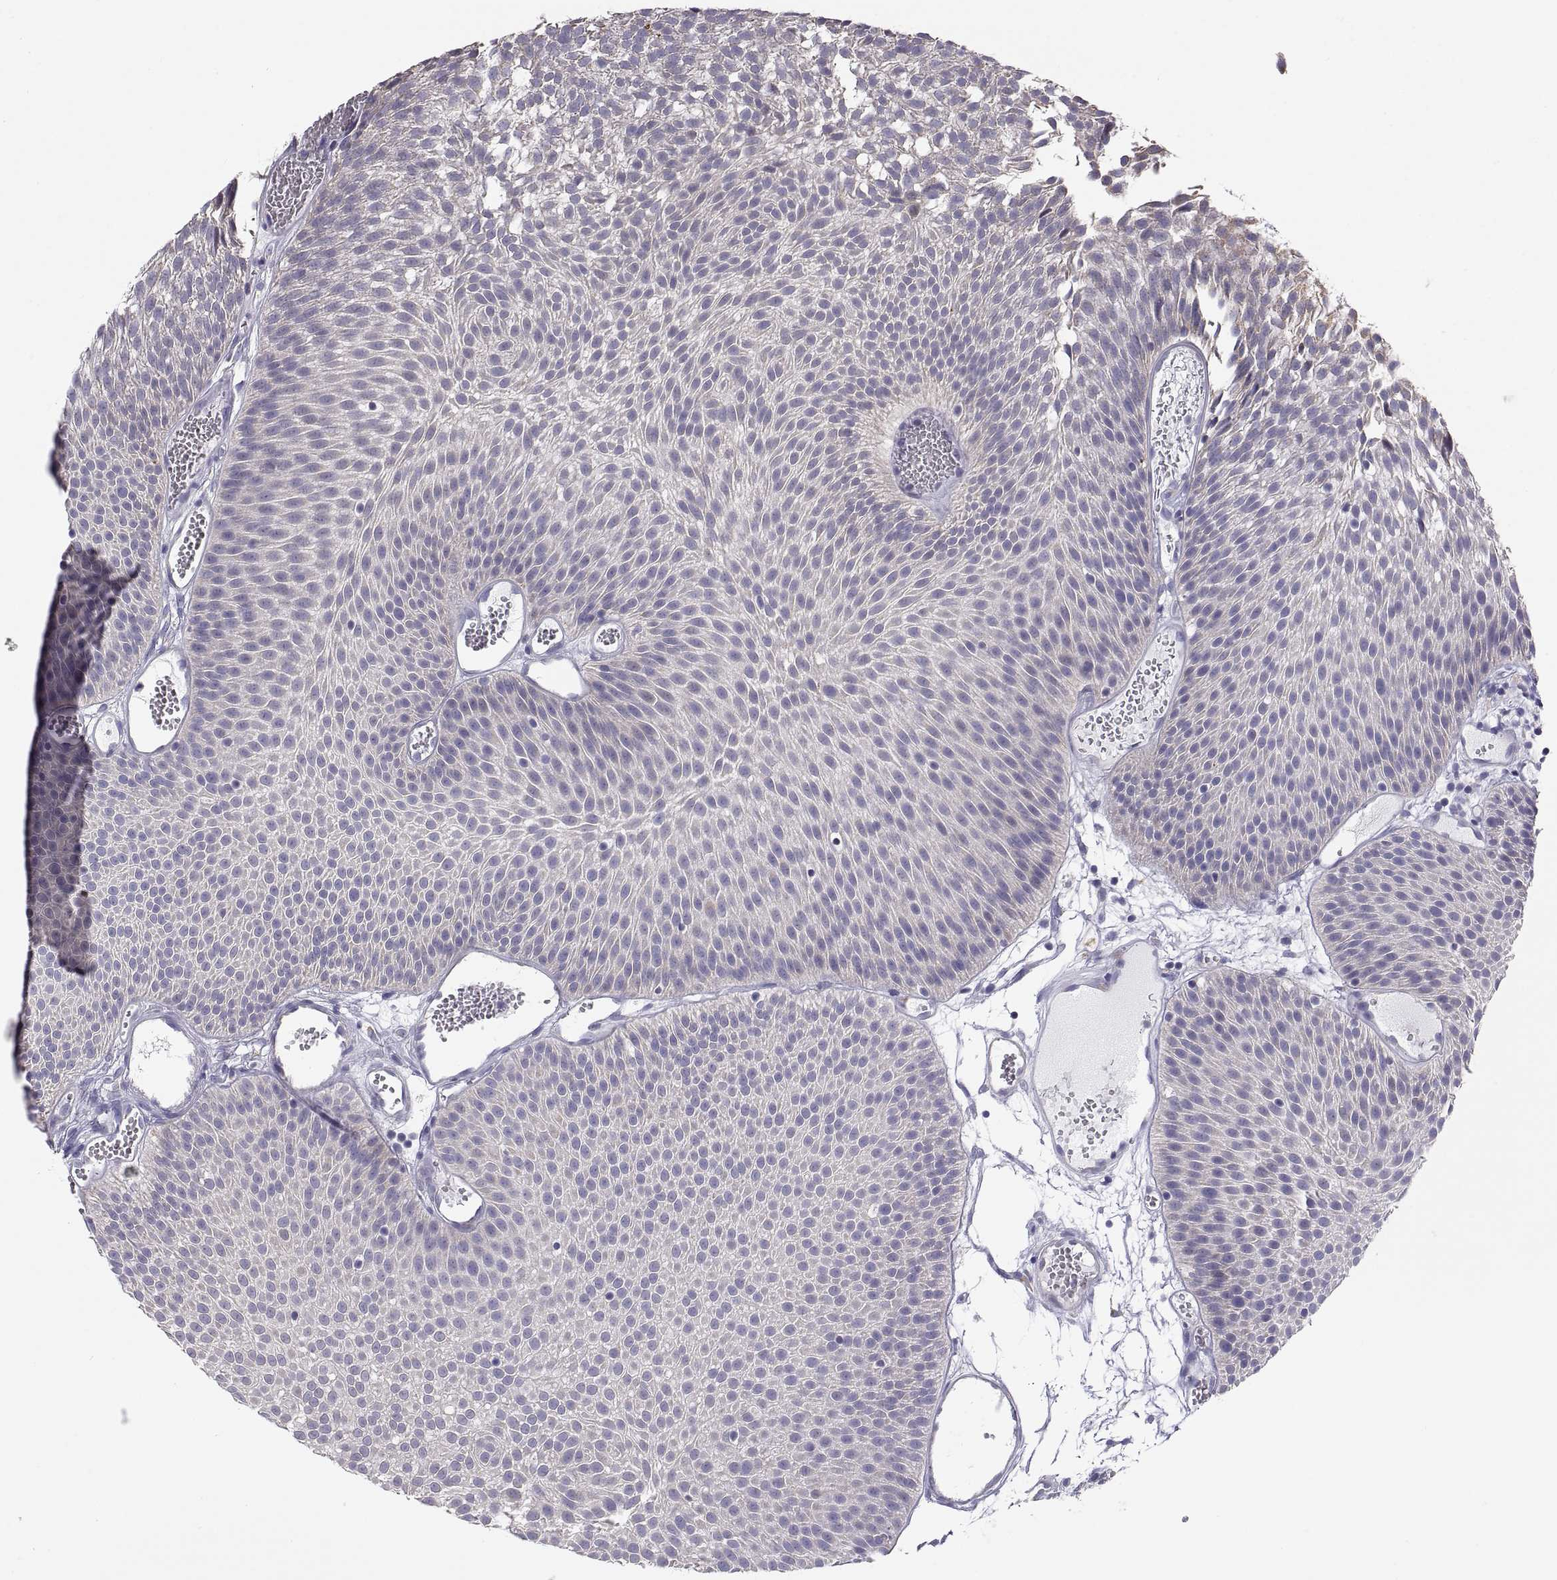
{"staining": {"intensity": "negative", "quantity": "none", "location": "none"}, "tissue": "urothelial cancer", "cell_type": "Tumor cells", "image_type": "cancer", "snomed": [{"axis": "morphology", "description": "Urothelial carcinoma, Low grade"}, {"axis": "topography", "description": "Urinary bladder"}], "caption": "Photomicrograph shows no significant protein positivity in tumor cells of urothelial carcinoma (low-grade). (DAB immunohistochemistry, high magnification).", "gene": "TNNC1", "patient": {"sex": "male", "age": 52}}